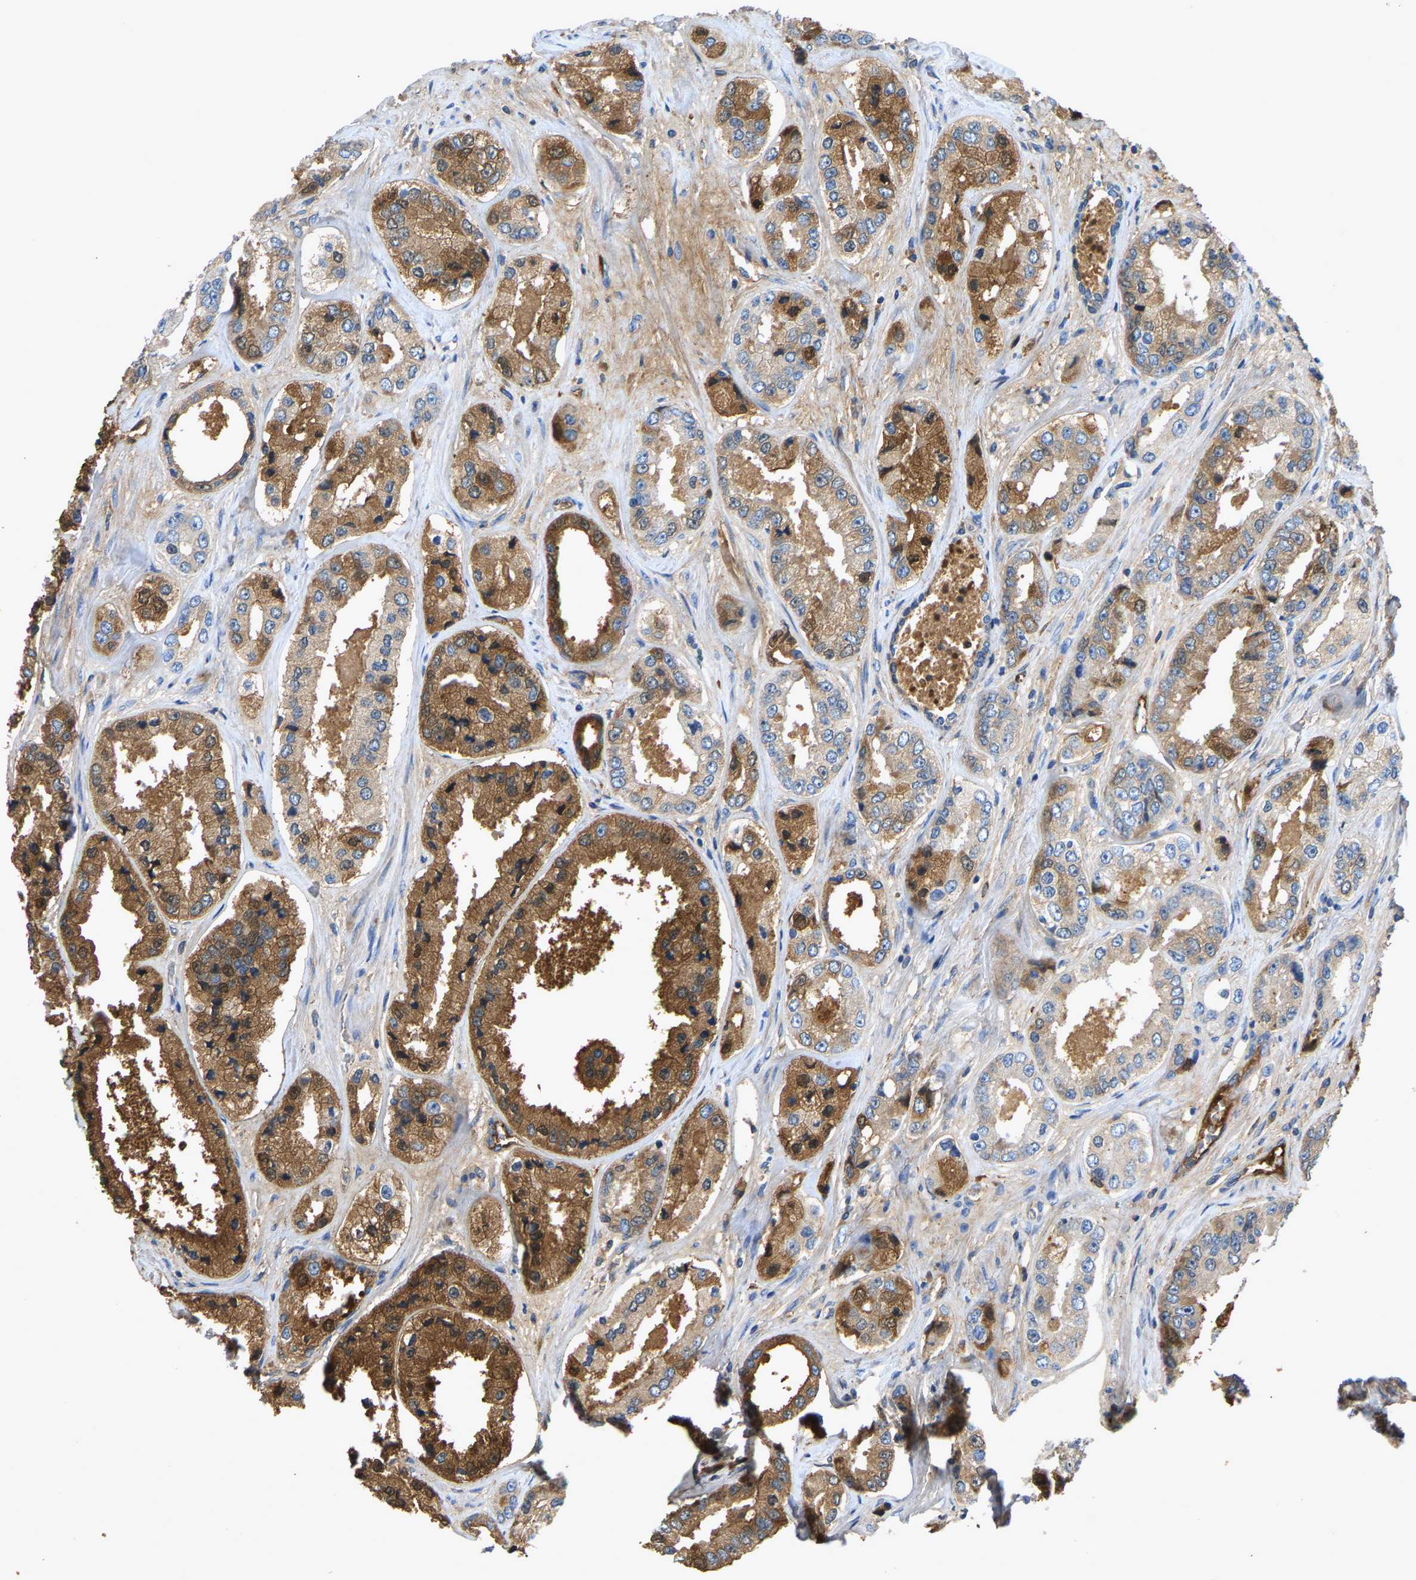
{"staining": {"intensity": "moderate", "quantity": ">75%", "location": "cytoplasmic/membranous"}, "tissue": "prostate cancer", "cell_type": "Tumor cells", "image_type": "cancer", "snomed": [{"axis": "morphology", "description": "Adenocarcinoma, High grade"}, {"axis": "topography", "description": "Prostate"}], "caption": "IHC of prostate cancer displays medium levels of moderate cytoplasmic/membranous positivity in about >75% of tumor cells.", "gene": "STC1", "patient": {"sex": "male", "age": 61}}